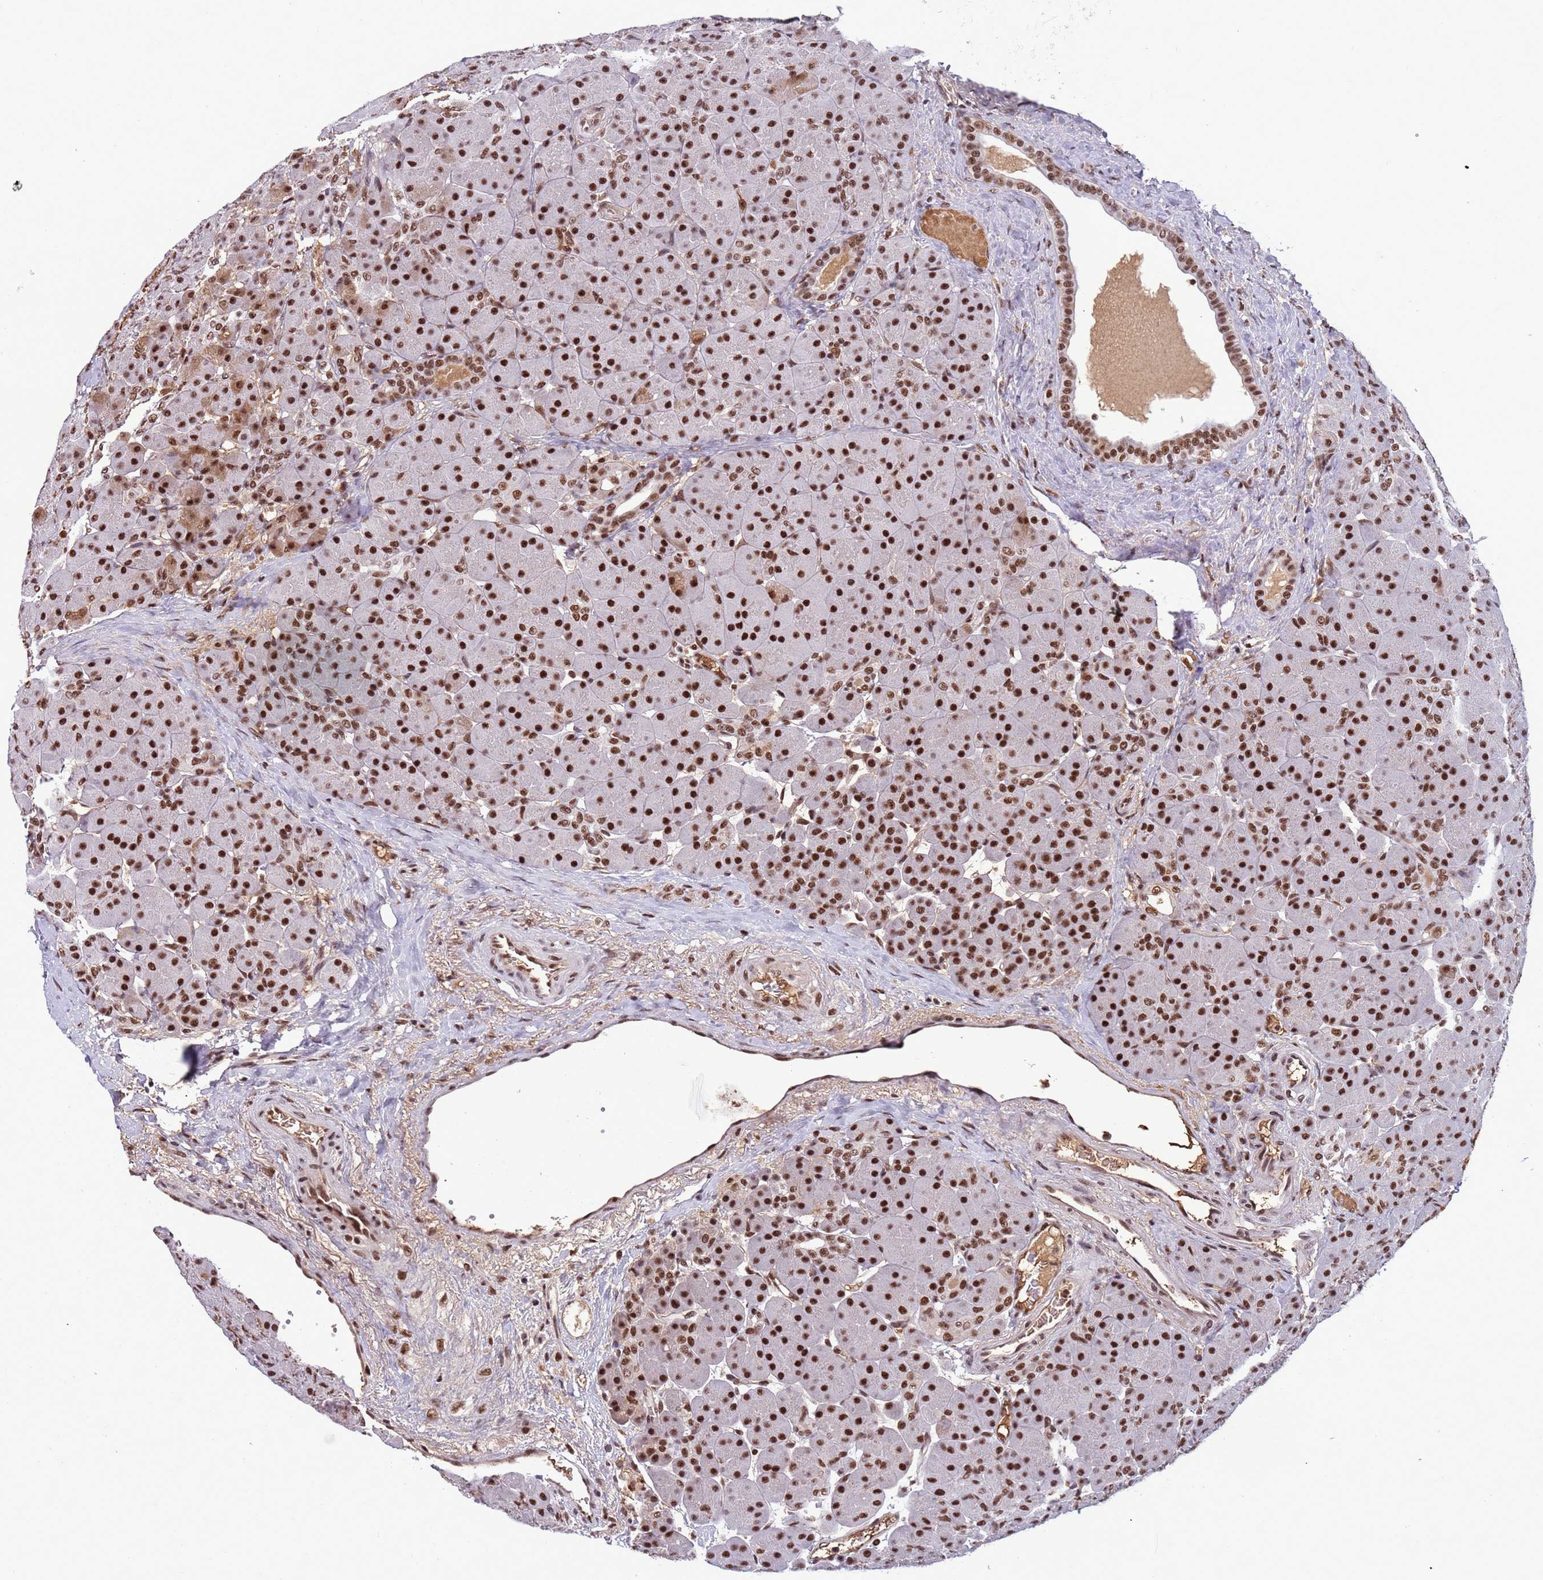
{"staining": {"intensity": "strong", "quantity": ">75%", "location": "cytoplasmic/membranous,nuclear"}, "tissue": "pancreas", "cell_type": "Exocrine glandular cells", "image_type": "normal", "snomed": [{"axis": "morphology", "description": "Normal tissue, NOS"}, {"axis": "topography", "description": "Pancreas"}], "caption": "Protein staining of unremarkable pancreas displays strong cytoplasmic/membranous,nuclear staining in about >75% of exocrine glandular cells. Nuclei are stained in blue.", "gene": "SRRT", "patient": {"sex": "male", "age": 66}}